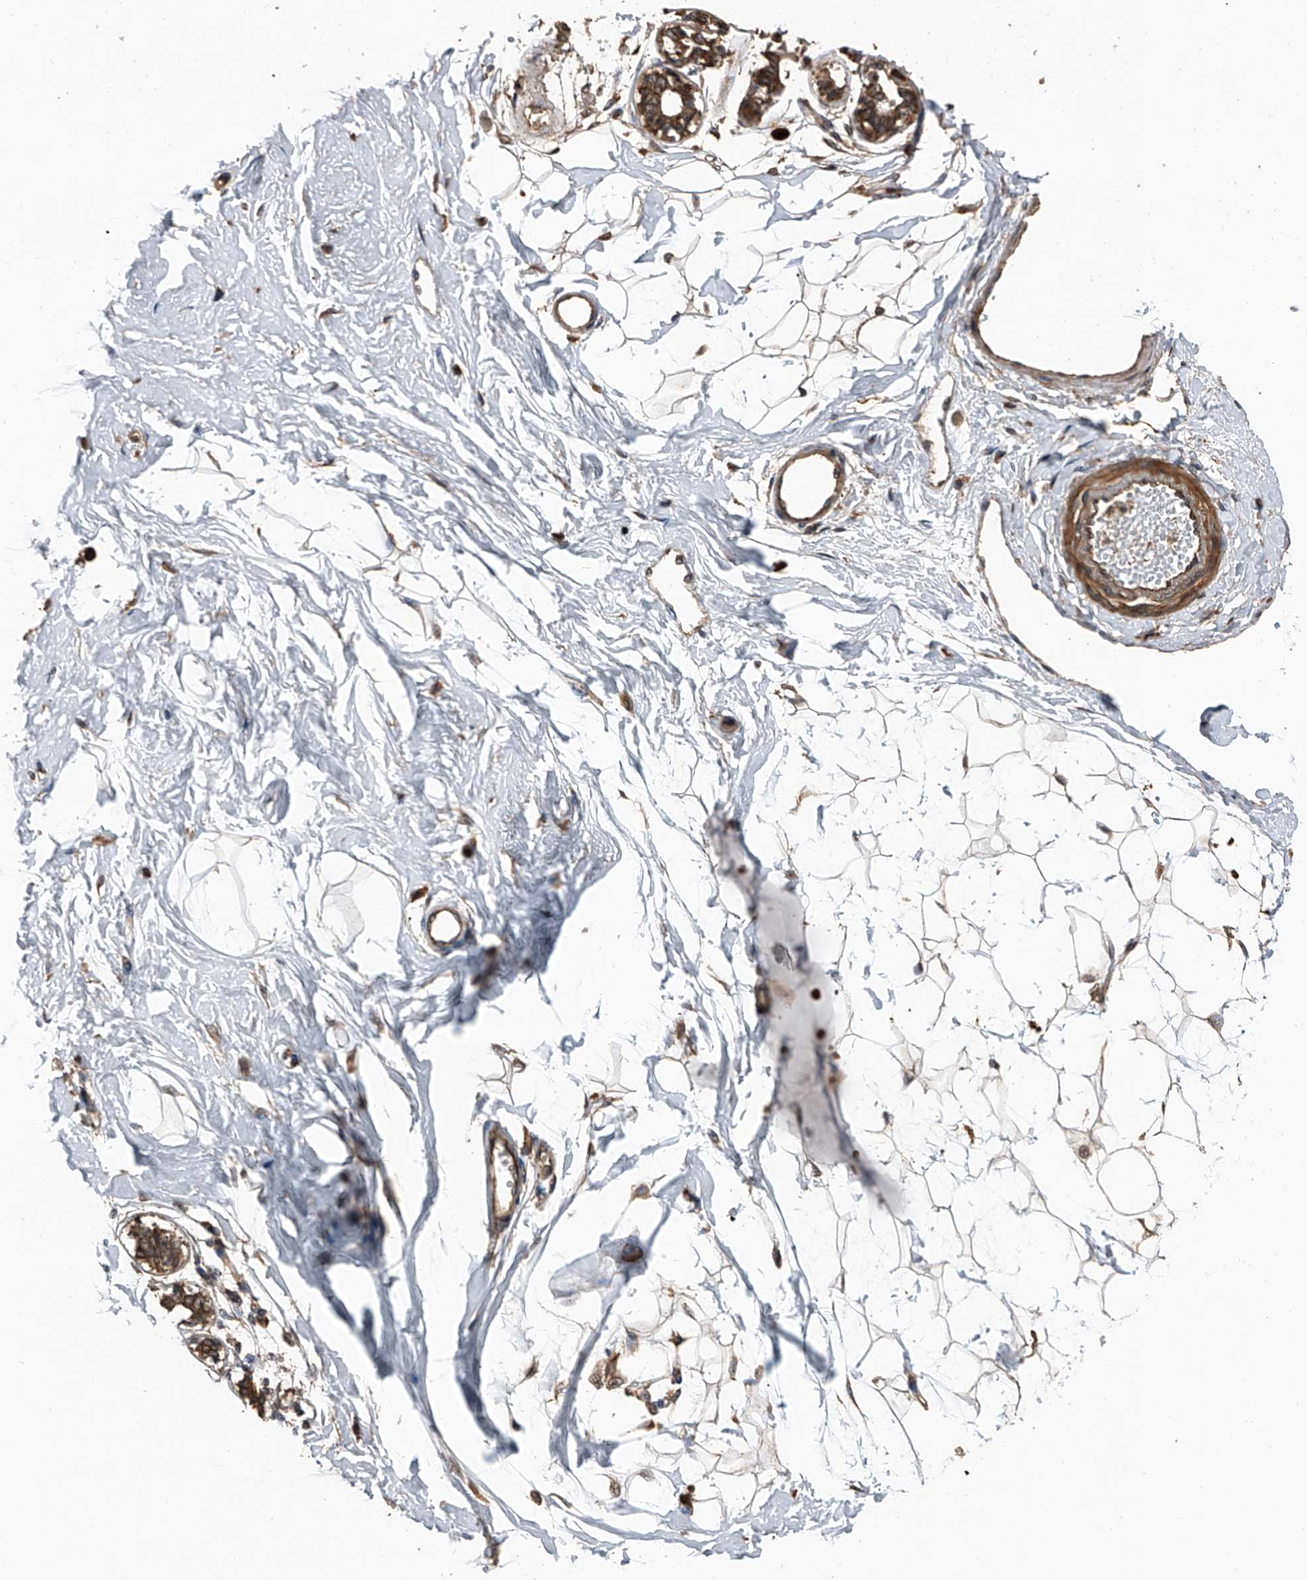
{"staining": {"intensity": "moderate", "quantity": "<25%", "location": "cytoplasmic/membranous"}, "tissue": "breast", "cell_type": "Adipocytes", "image_type": "normal", "snomed": [{"axis": "morphology", "description": "Normal tissue, NOS"}, {"axis": "topography", "description": "Breast"}], "caption": "Adipocytes show moderate cytoplasmic/membranous positivity in approximately <25% of cells in benign breast. Using DAB (3,3'-diaminobenzidine) (brown) and hematoxylin (blue) stains, captured at high magnification using brightfield microscopy.", "gene": "KCNJ2", "patient": {"sex": "female", "age": 45}}